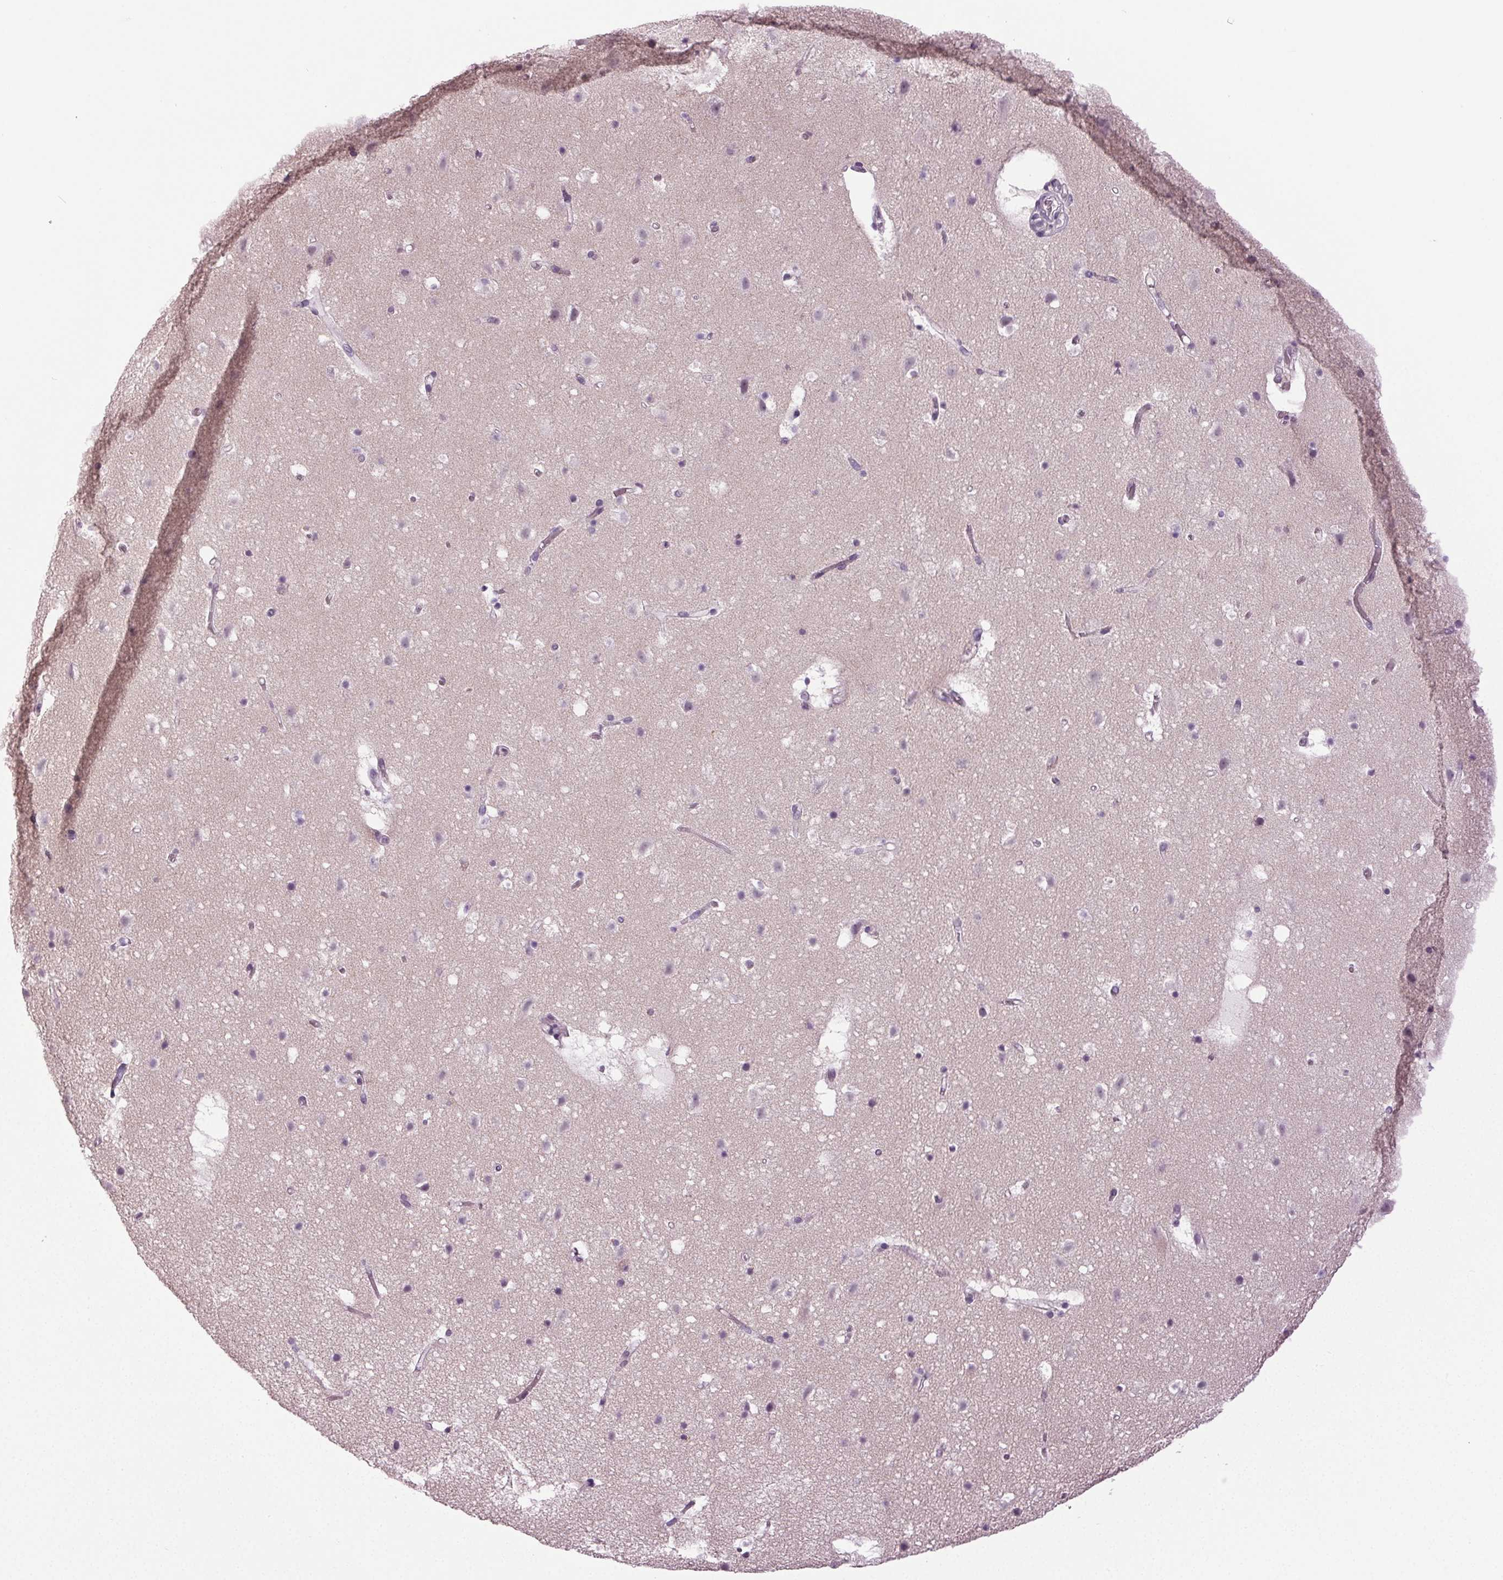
{"staining": {"intensity": "negative", "quantity": "none", "location": "none"}, "tissue": "cerebral cortex", "cell_type": "Endothelial cells", "image_type": "normal", "snomed": [{"axis": "morphology", "description": "Normal tissue, NOS"}, {"axis": "topography", "description": "Cerebral cortex"}], "caption": "A high-resolution histopathology image shows immunohistochemistry (IHC) staining of normal cerebral cortex, which demonstrates no significant positivity in endothelial cells. The staining was performed using DAB (3,3'-diaminobenzidine) to visualize the protein expression in brown, while the nuclei were stained in blue with hematoxylin (Magnification: 20x).", "gene": "DNAH12", "patient": {"sex": "female", "age": 42}}